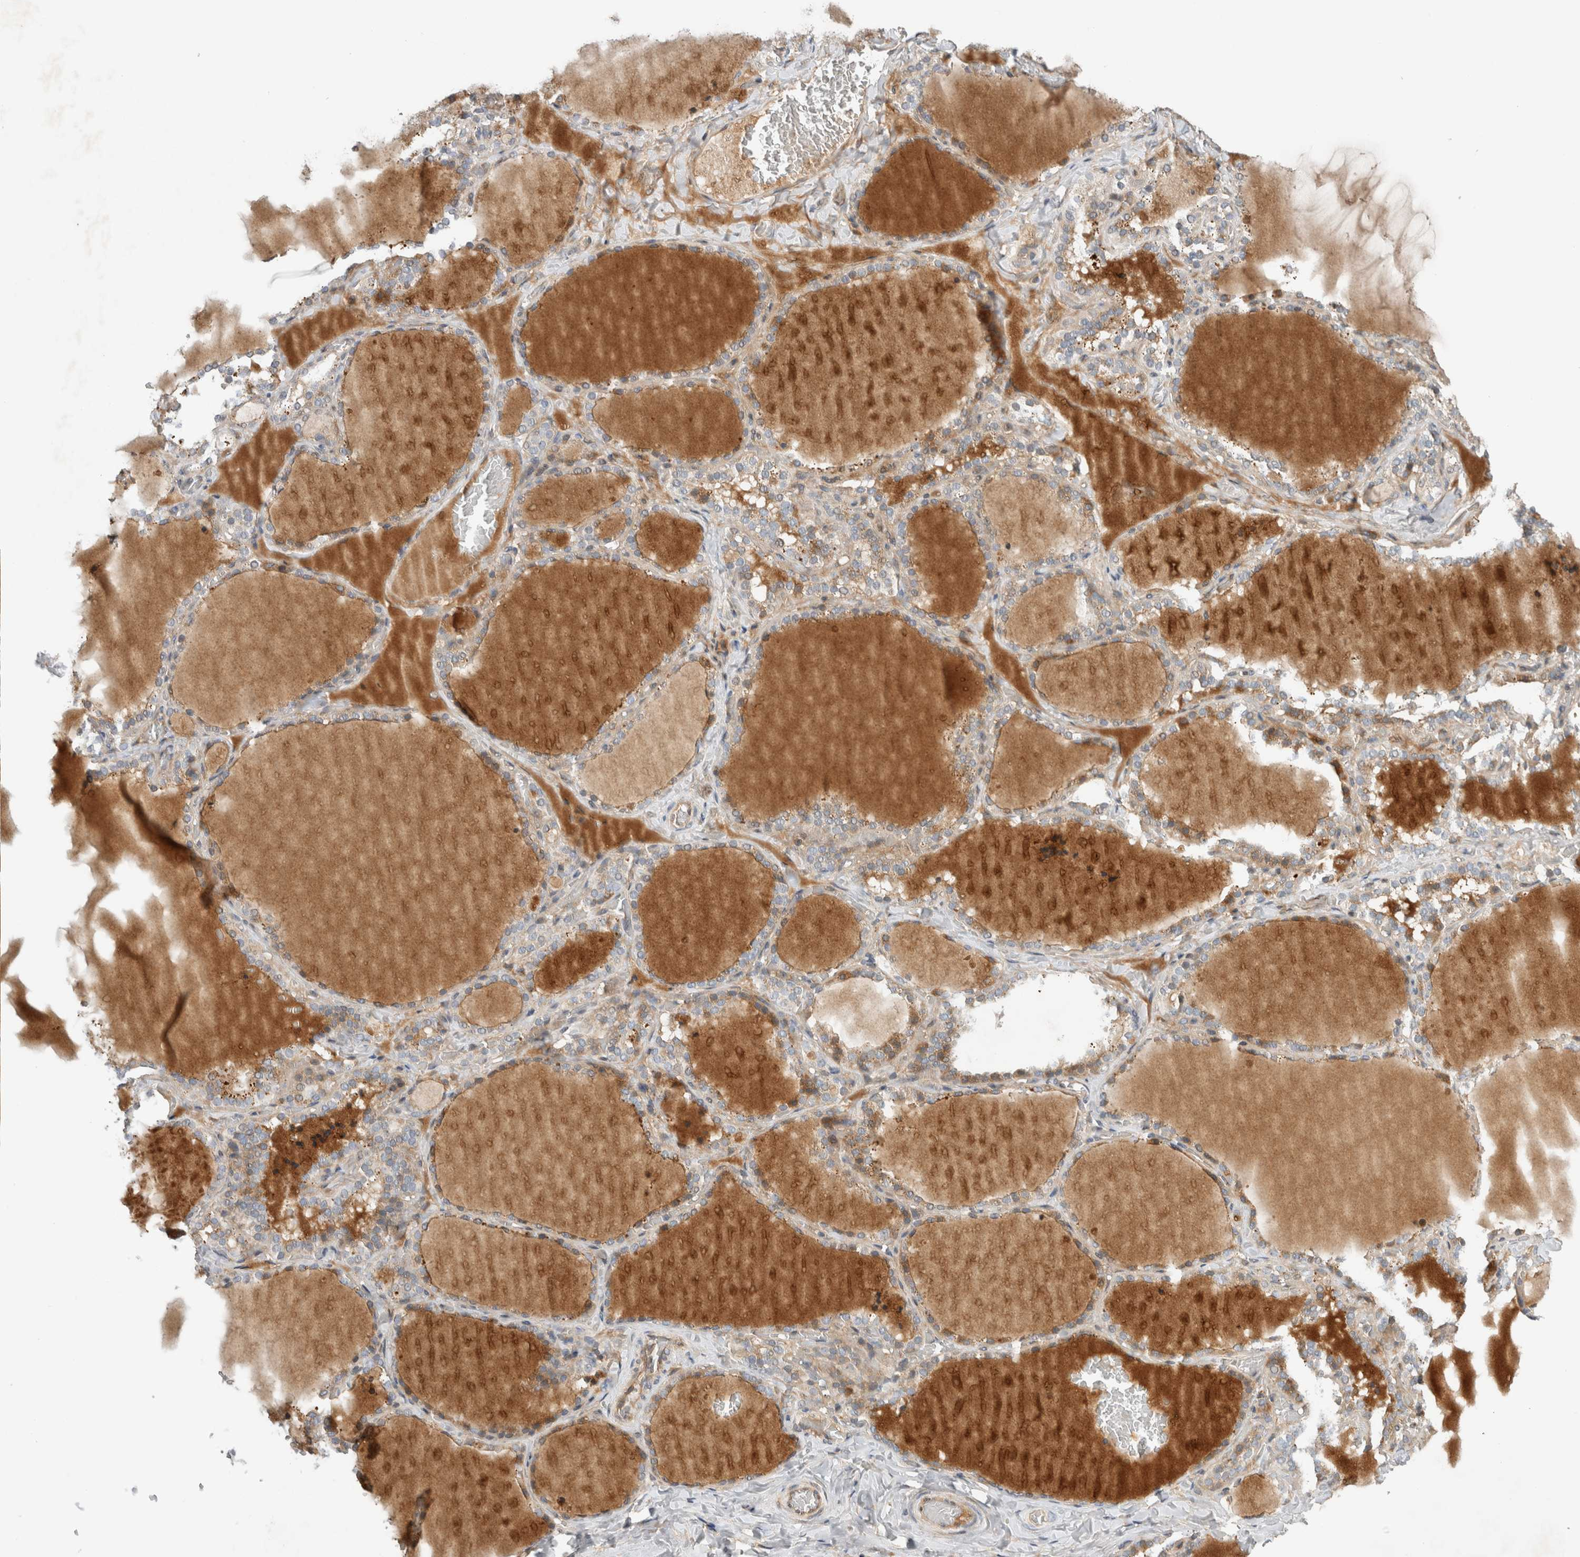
{"staining": {"intensity": "weak", "quantity": "25%-75%", "location": "cytoplasmic/membranous"}, "tissue": "thyroid gland", "cell_type": "Glandular cells", "image_type": "normal", "snomed": [{"axis": "morphology", "description": "Normal tissue, NOS"}, {"axis": "topography", "description": "Thyroid gland"}], "caption": "Protein expression analysis of unremarkable human thyroid gland reveals weak cytoplasmic/membranous positivity in approximately 25%-75% of glandular cells.", "gene": "ARMC9", "patient": {"sex": "female", "age": 22}}